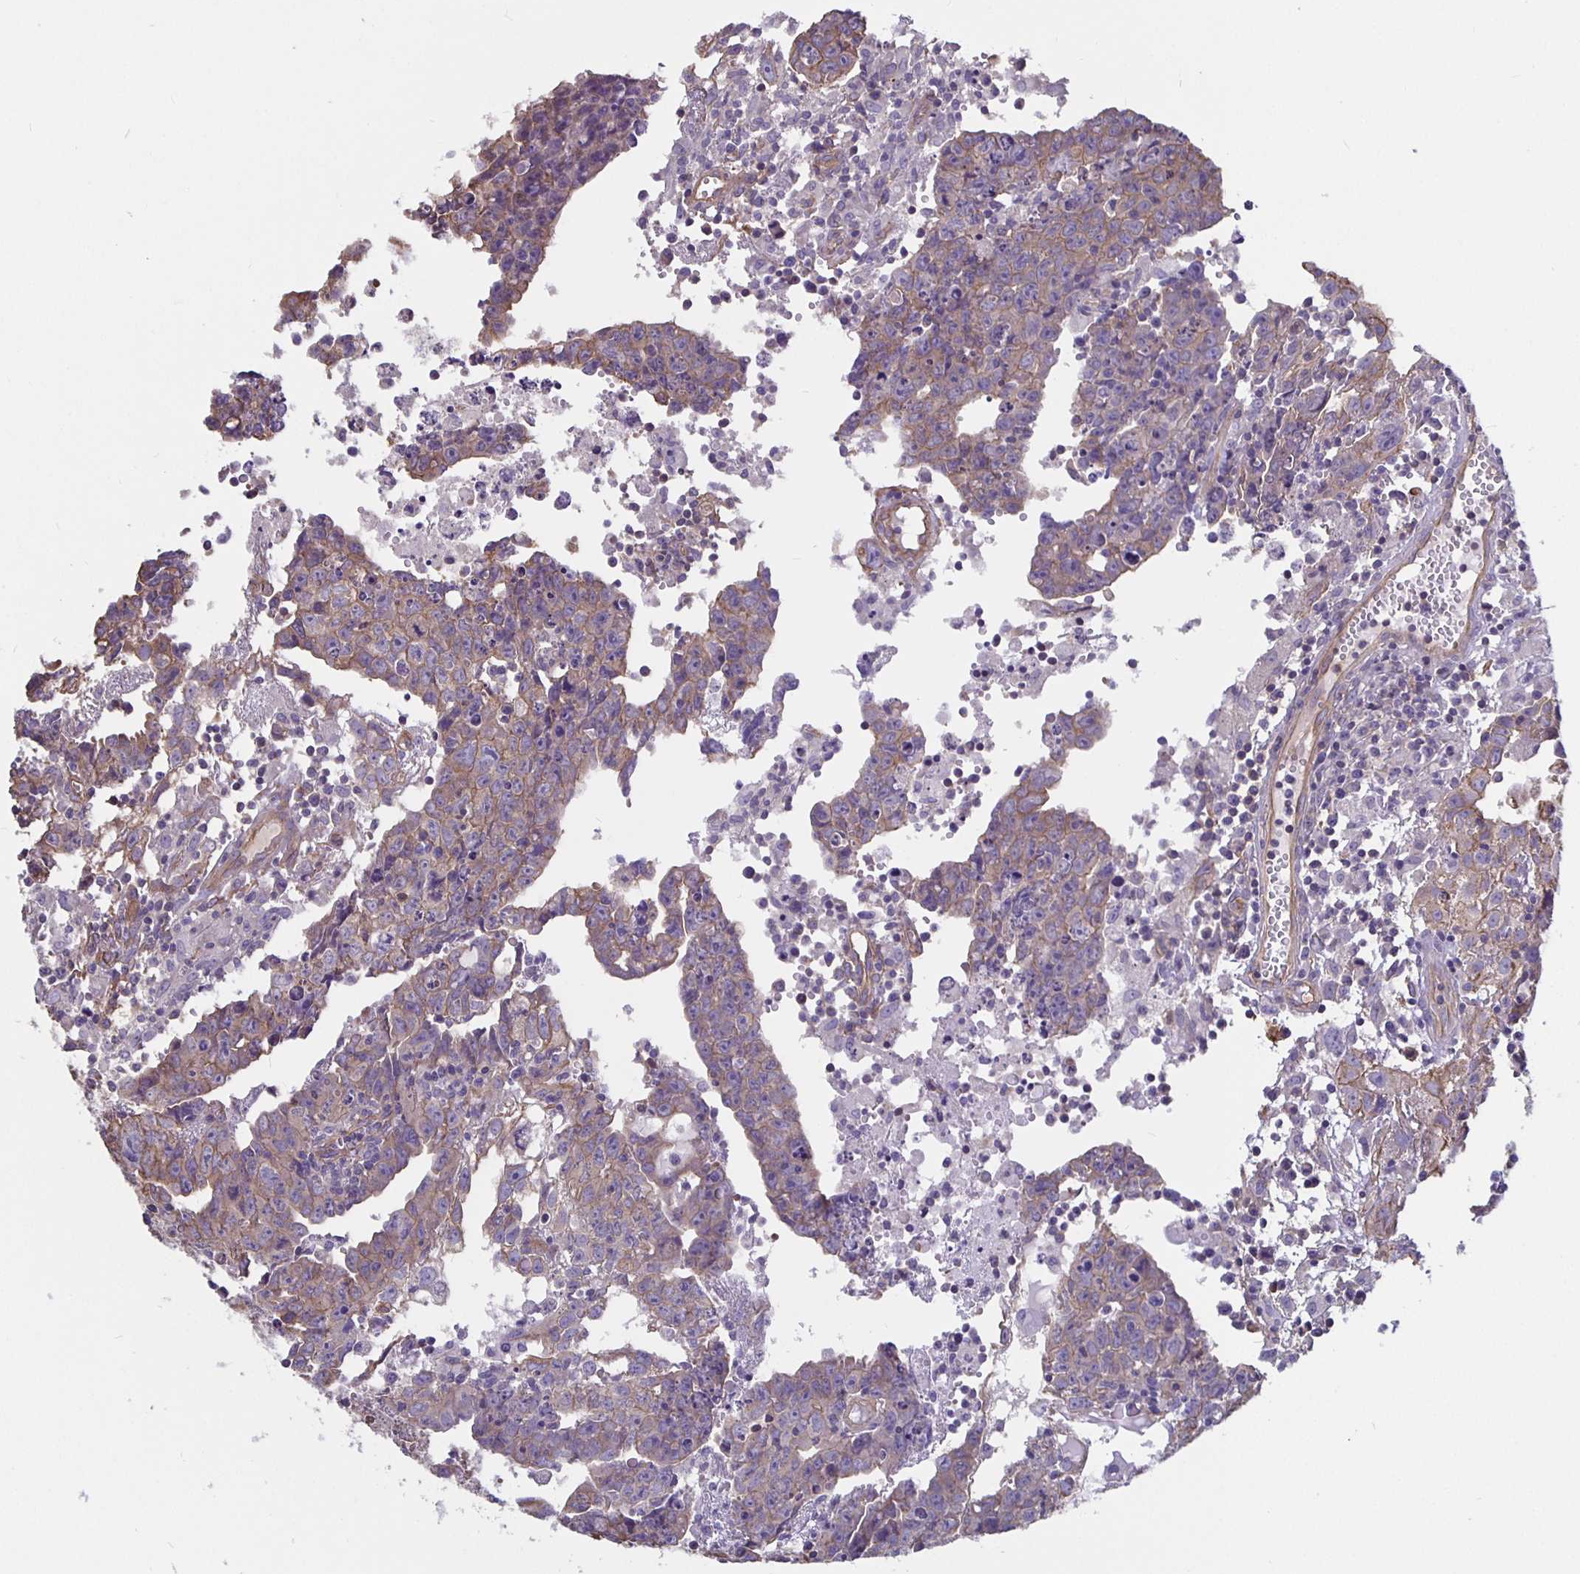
{"staining": {"intensity": "weak", "quantity": "25%-75%", "location": "cytoplasmic/membranous"}, "tissue": "testis cancer", "cell_type": "Tumor cells", "image_type": "cancer", "snomed": [{"axis": "morphology", "description": "Carcinoma, Embryonal, NOS"}, {"axis": "topography", "description": "Testis"}], "caption": "Tumor cells demonstrate low levels of weak cytoplasmic/membranous positivity in approximately 25%-75% of cells in embryonal carcinoma (testis). (IHC, brightfield microscopy, high magnification).", "gene": "ARHGEF39", "patient": {"sex": "male", "age": 22}}